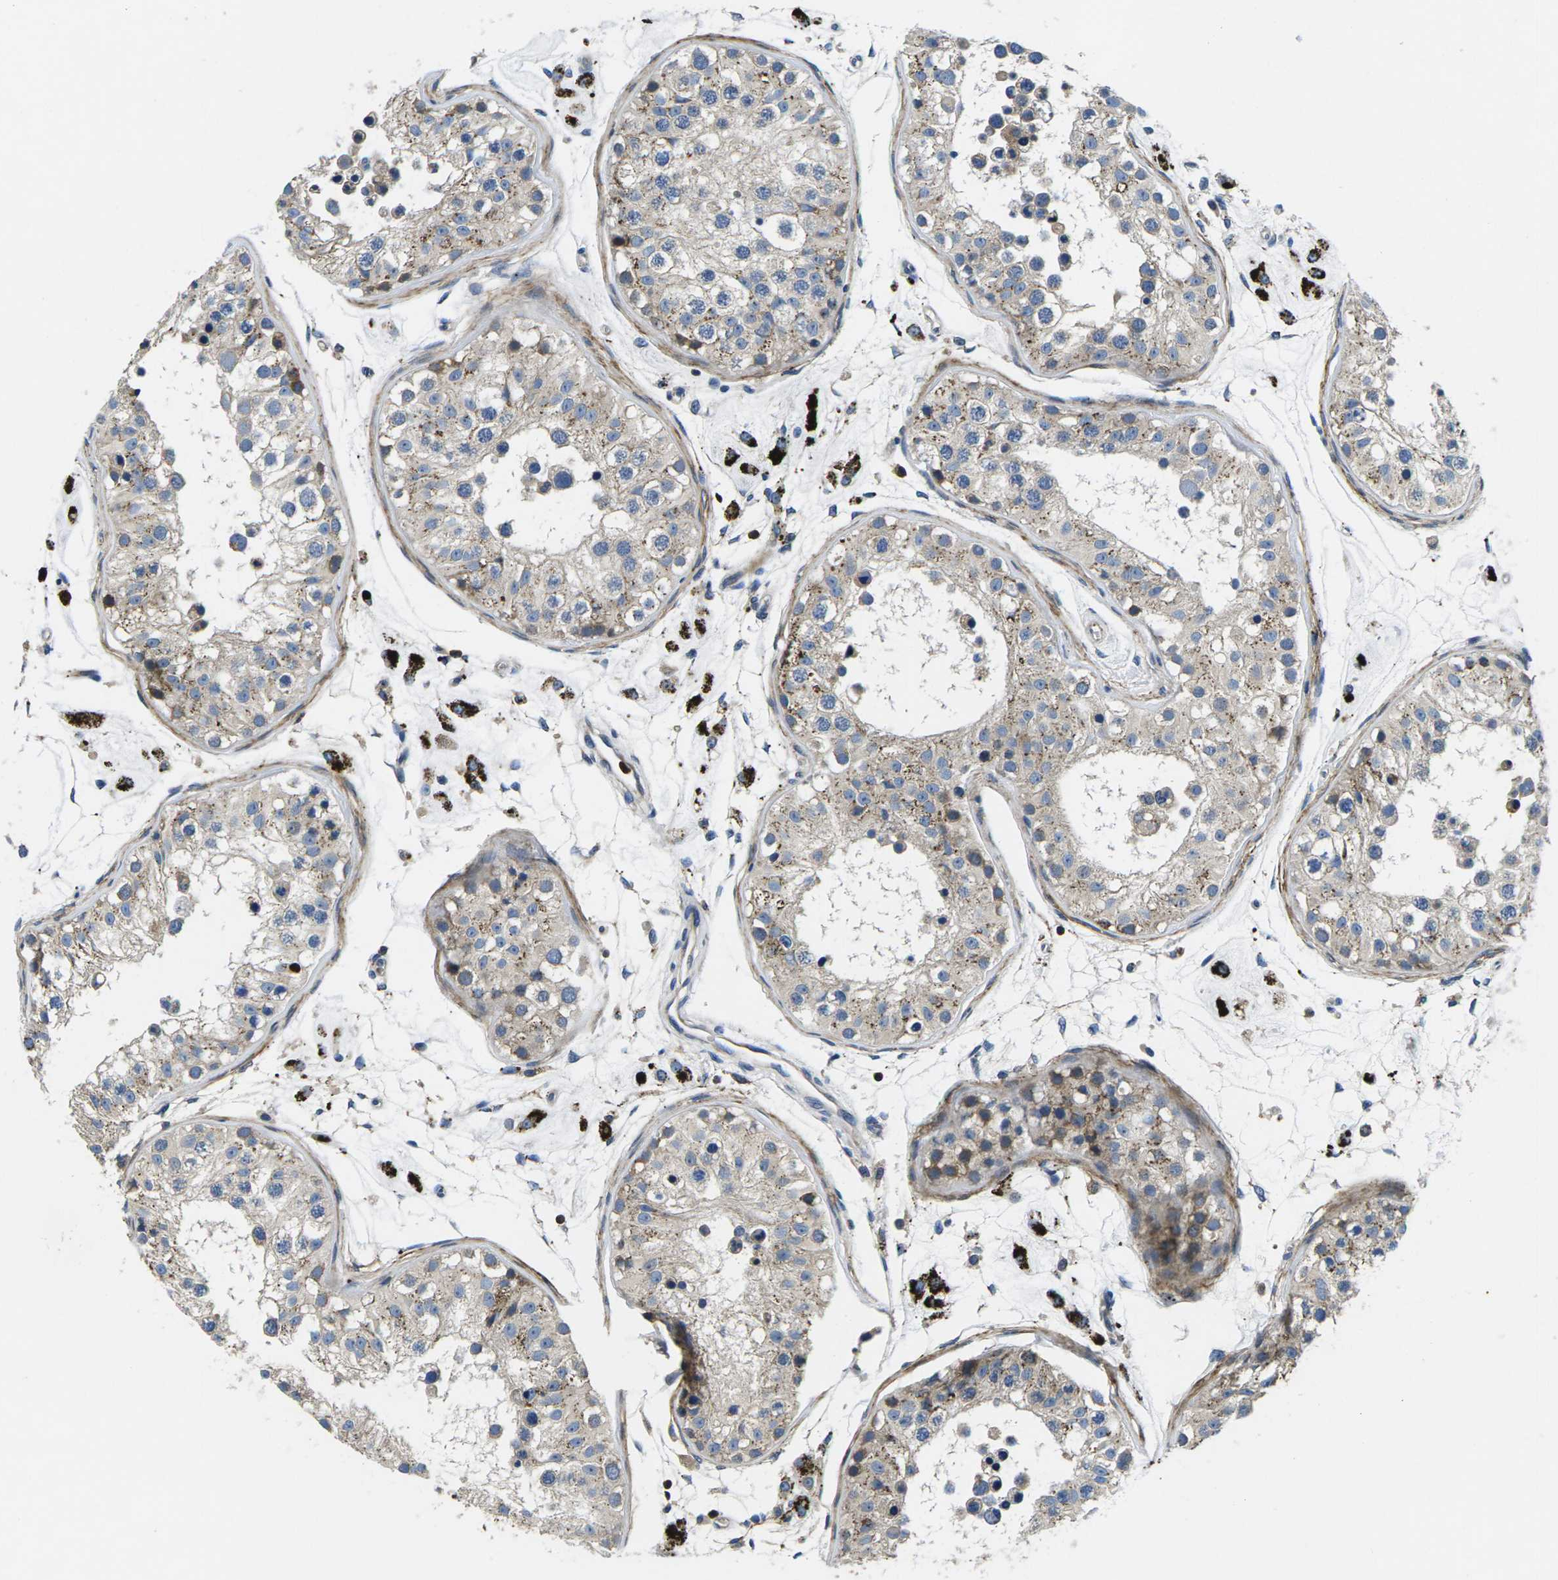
{"staining": {"intensity": "moderate", "quantity": "25%-75%", "location": "cytoplasmic/membranous"}, "tissue": "testis", "cell_type": "Cells in seminiferous ducts", "image_type": "normal", "snomed": [{"axis": "morphology", "description": "Normal tissue, NOS"}, {"axis": "morphology", "description": "Adenocarcinoma, metastatic, NOS"}, {"axis": "topography", "description": "Testis"}], "caption": "Human testis stained with a brown dye demonstrates moderate cytoplasmic/membranous positive staining in approximately 25%-75% of cells in seminiferous ducts.", "gene": "PLCE1", "patient": {"sex": "male", "age": 26}}